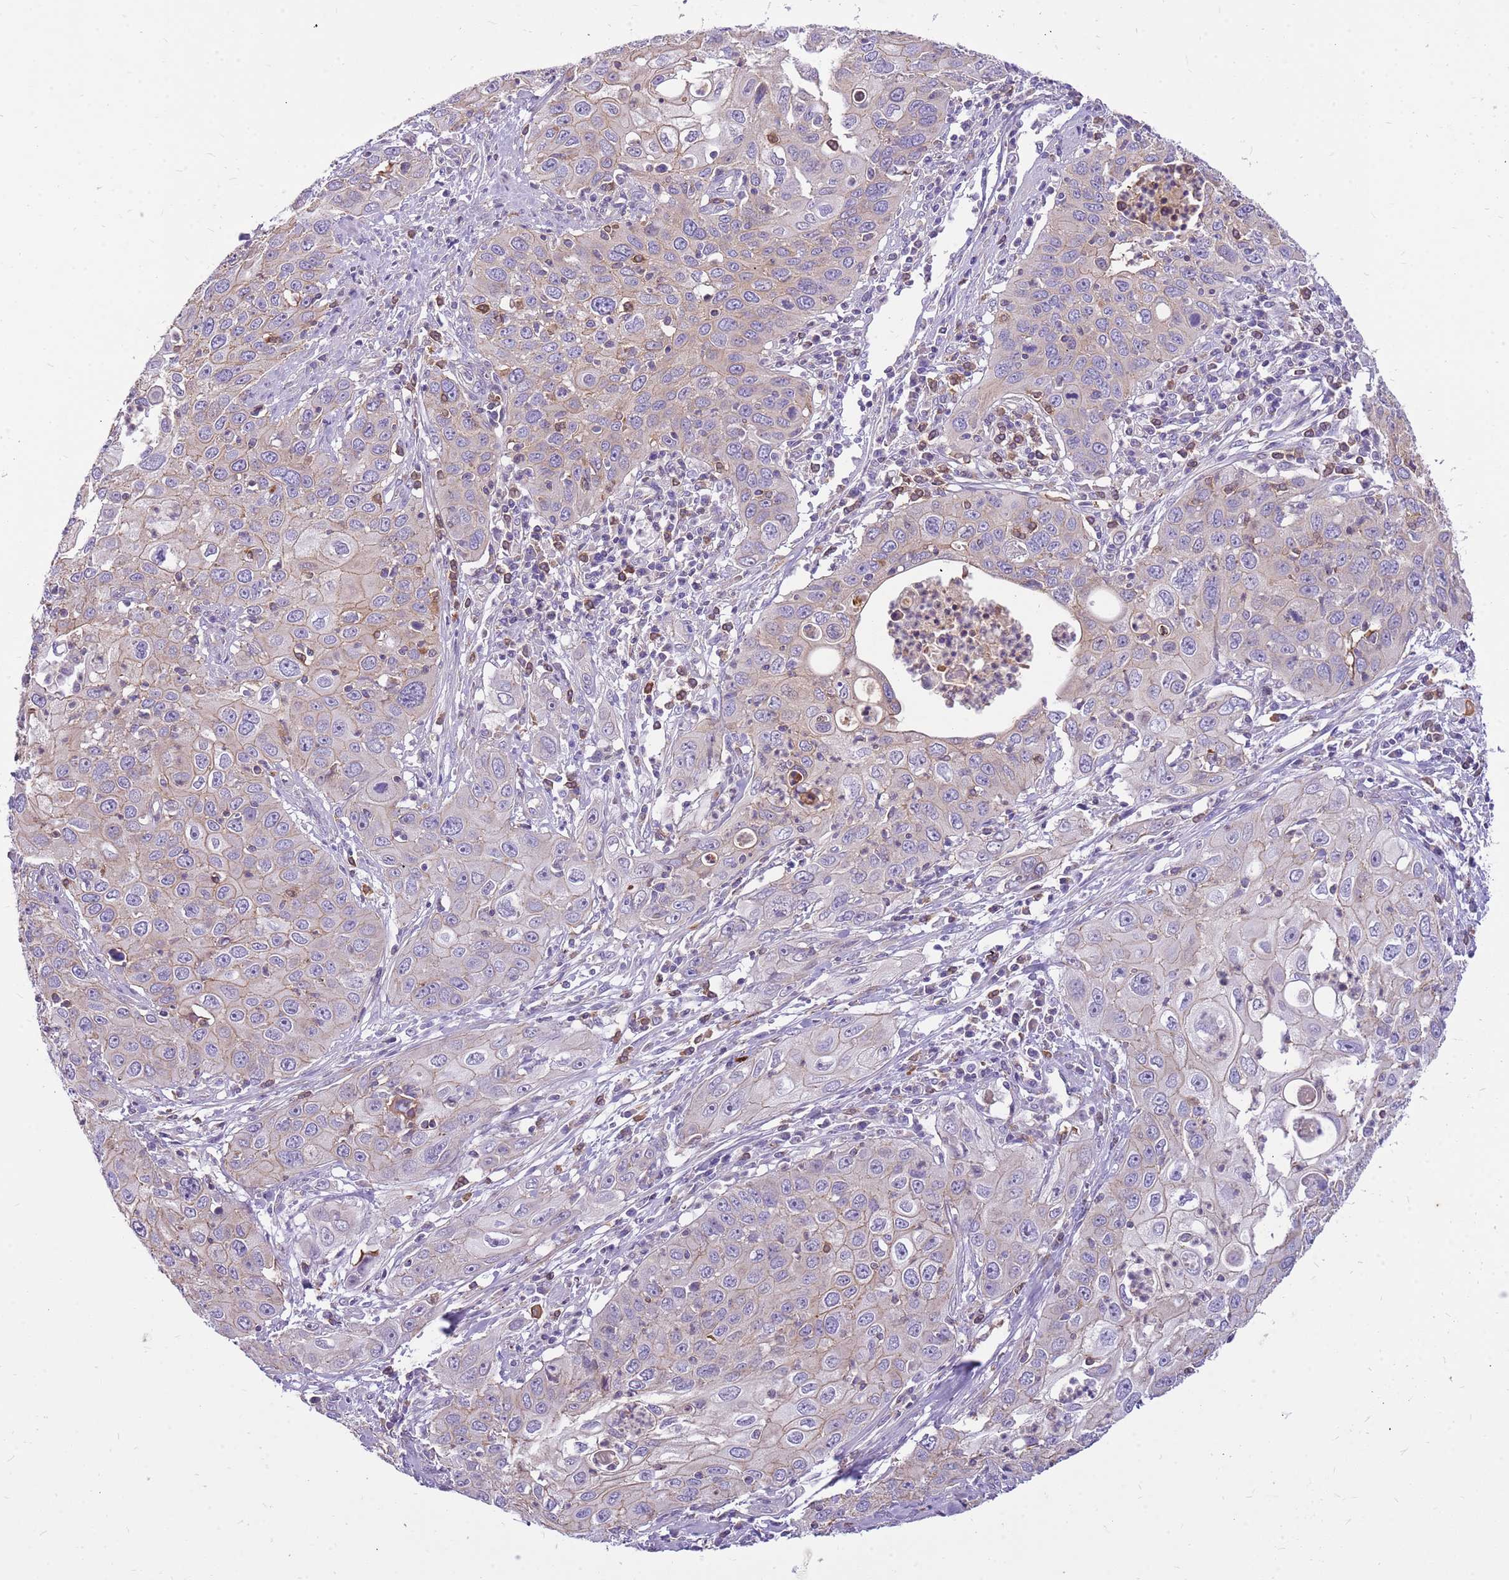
{"staining": {"intensity": "weak", "quantity": "<25%", "location": "cytoplasmic/membranous"}, "tissue": "cervical cancer", "cell_type": "Tumor cells", "image_type": "cancer", "snomed": [{"axis": "morphology", "description": "Squamous cell carcinoma, NOS"}, {"axis": "topography", "description": "Cervix"}], "caption": "A high-resolution micrograph shows immunohistochemistry (IHC) staining of cervical squamous cell carcinoma, which demonstrates no significant expression in tumor cells.", "gene": "WDR90", "patient": {"sex": "female", "age": 36}}